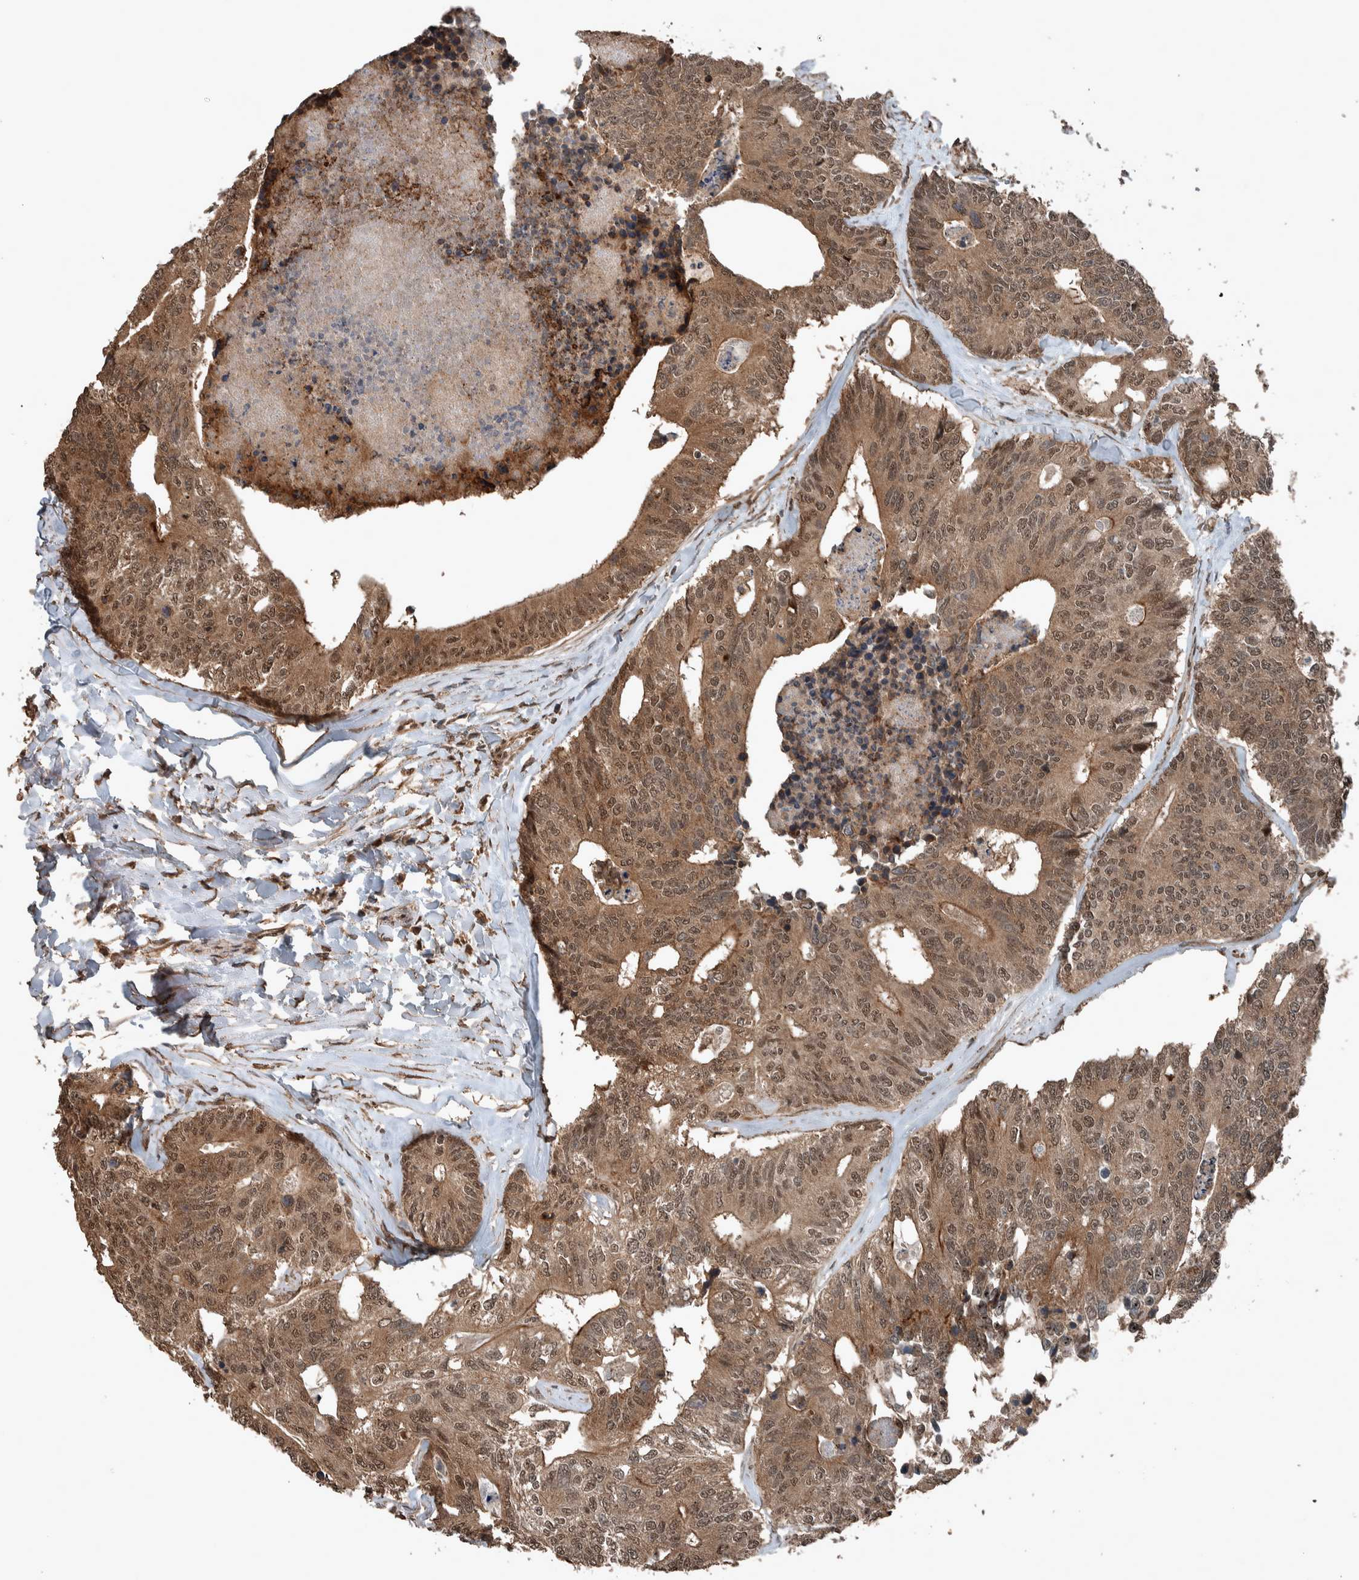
{"staining": {"intensity": "moderate", "quantity": ">75%", "location": "cytoplasmic/membranous,nuclear"}, "tissue": "colorectal cancer", "cell_type": "Tumor cells", "image_type": "cancer", "snomed": [{"axis": "morphology", "description": "Adenocarcinoma, NOS"}, {"axis": "topography", "description": "Colon"}], "caption": "Brown immunohistochemical staining in human colorectal cancer demonstrates moderate cytoplasmic/membranous and nuclear staining in approximately >75% of tumor cells.", "gene": "MYO1E", "patient": {"sex": "female", "age": 67}}